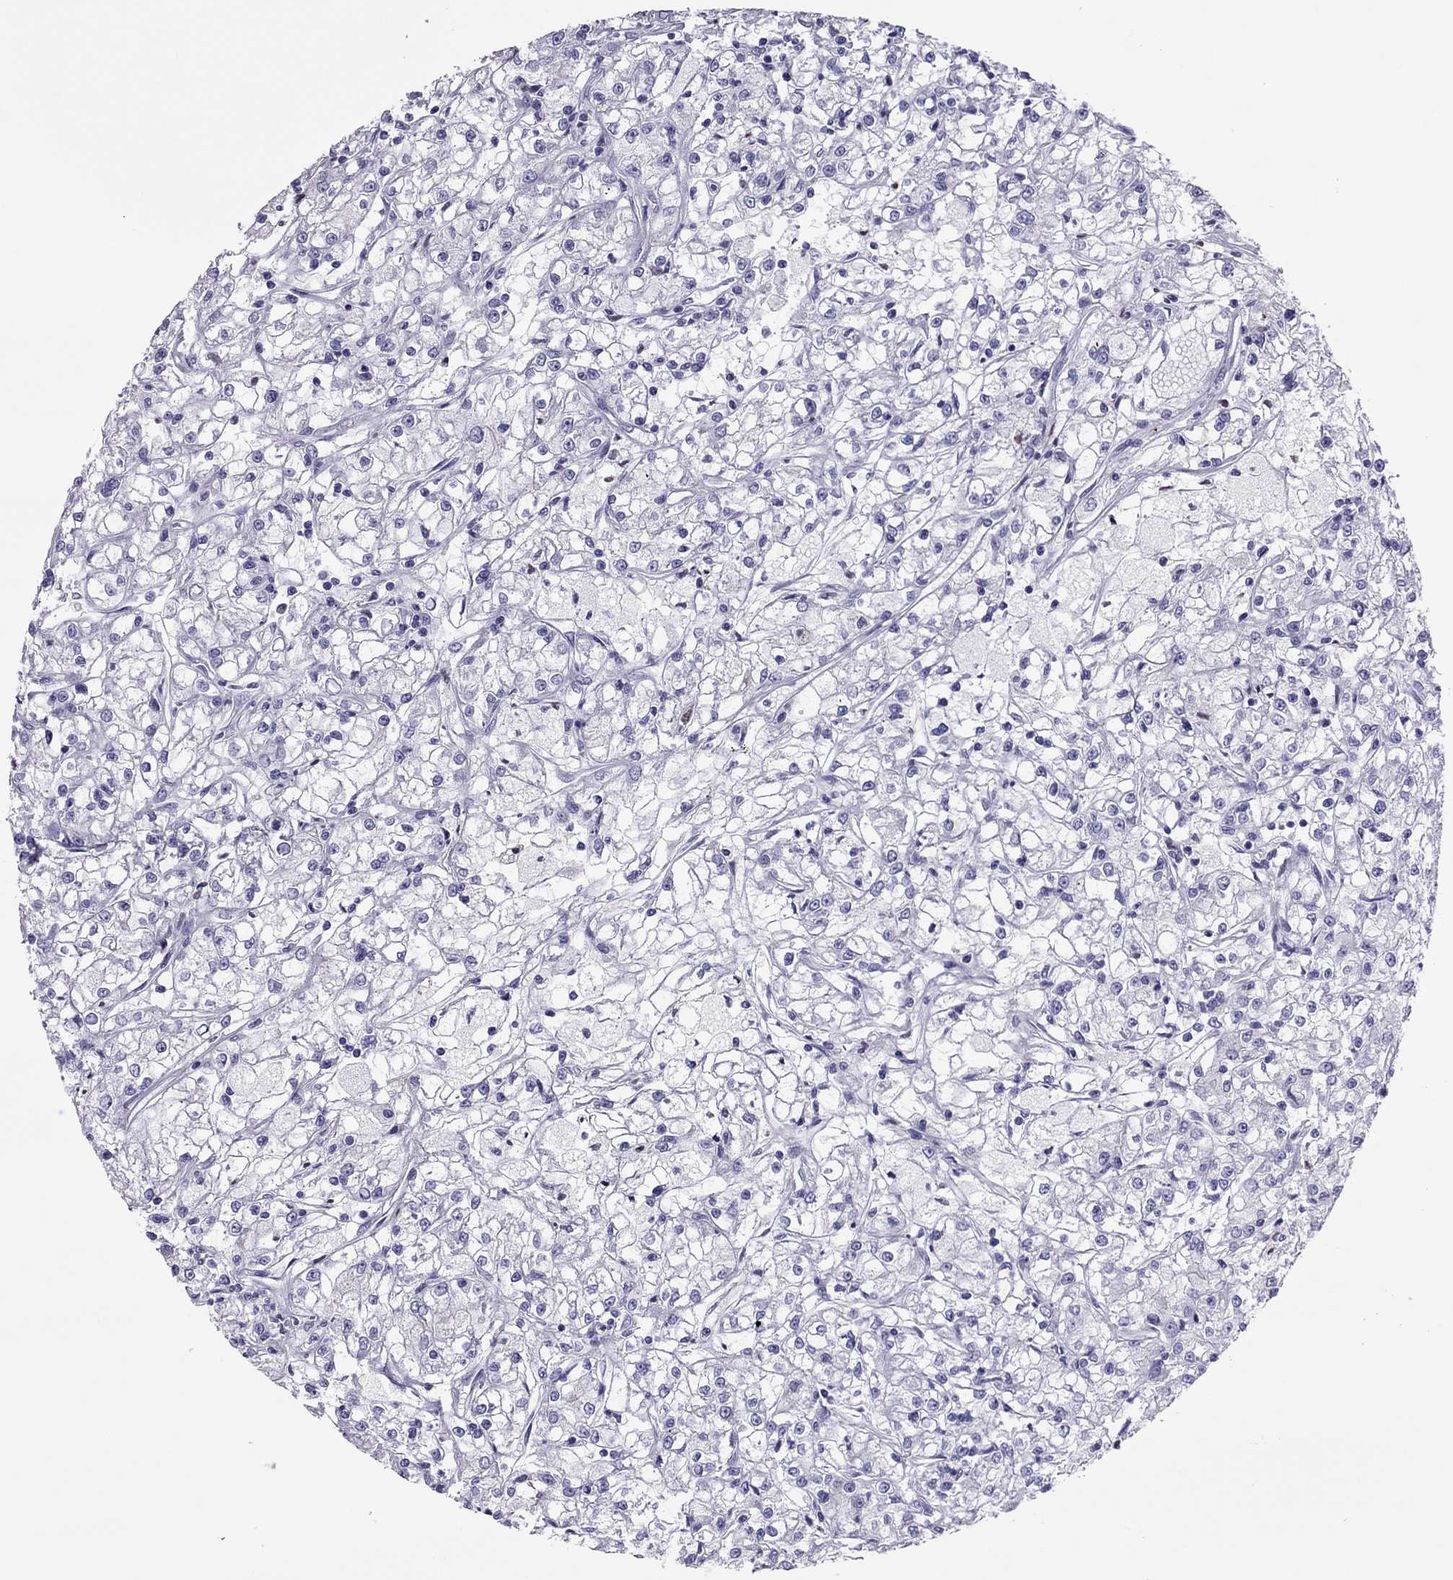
{"staining": {"intensity": "negative", "quantity": "none", "location": "none"}, "tissue": "renal cancer", "cell_type": "Tumor cells", "image_type": "cancer", "snomed": [{"axis": "morphology", "description": "Adenocarcinoma, NOS"}, {"axis": "topography", "description": "Kidney"}], "caption": "Image shows no significant protein staining in tumor cells of adenocarcinoma (renal). (DAB immunohistochemistry (IHC), high magnification).", "gene": "SPINT3", "patient": {"sex": "female", "age": 59}}